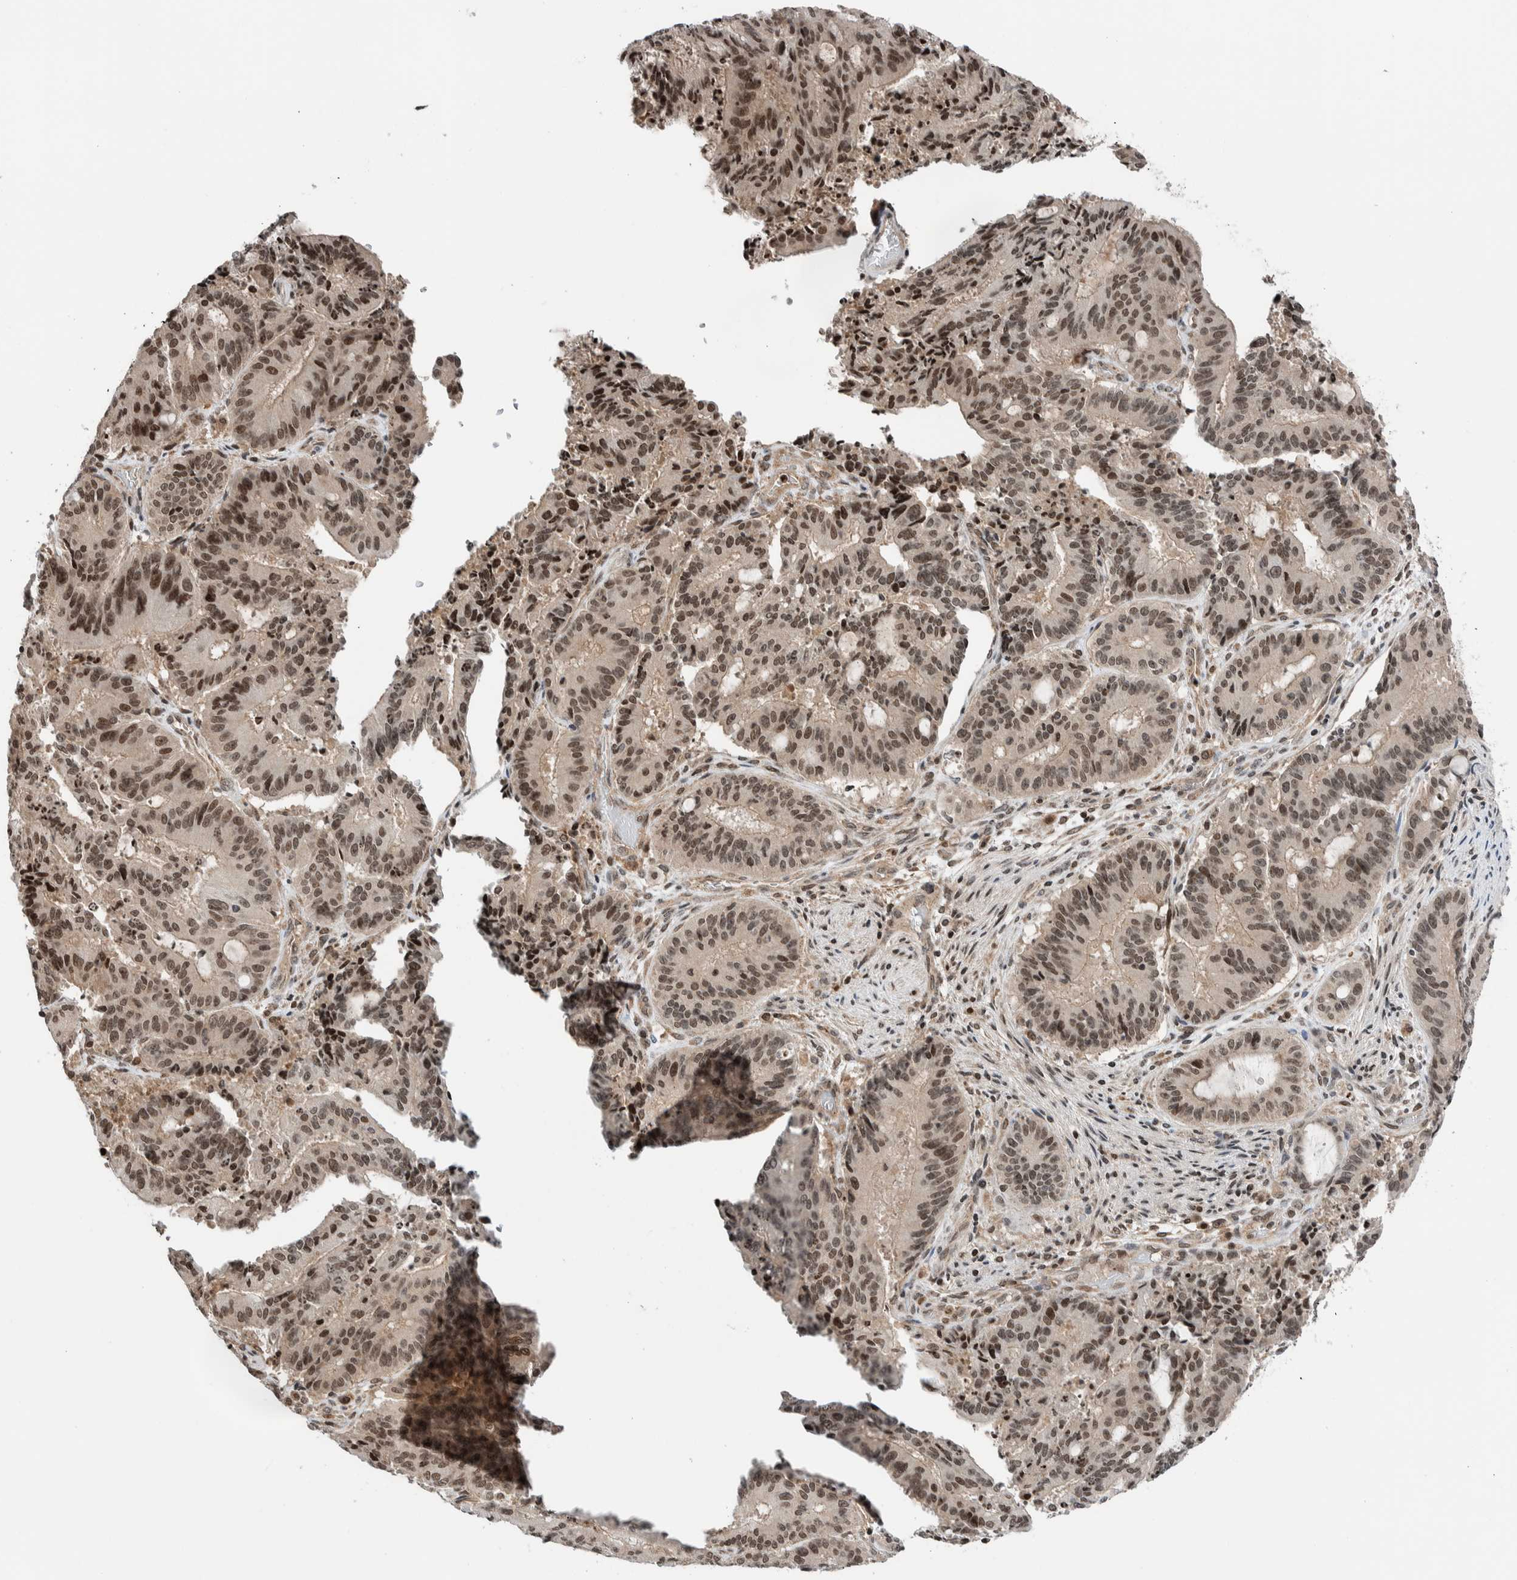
{"staining": {"intensity": "moderate", "quantity": ">75%", "location": "nuclear"}, "tissue": "liver cancer", "cell_type": "Tumor cells", "image_type": "cancer", "snomed": [{"axis": "morphology", "description": "Normal tissue, NOS"}, {"axis": "morphology", "description": "Cholangiocarcinoma"}, {"axis": "topography", "description": "Liver"}, {"axis": "topography", "description": "Peripheral nerve tissue"}], "caption": "Human cholangiocarcinoma (liver) stained for a protein (brown) shows moderate nuclear positive expression in about >75% of tumor cells.", "gene": "NPLOC4", "patient": {"sex": "female", "age": 73}}